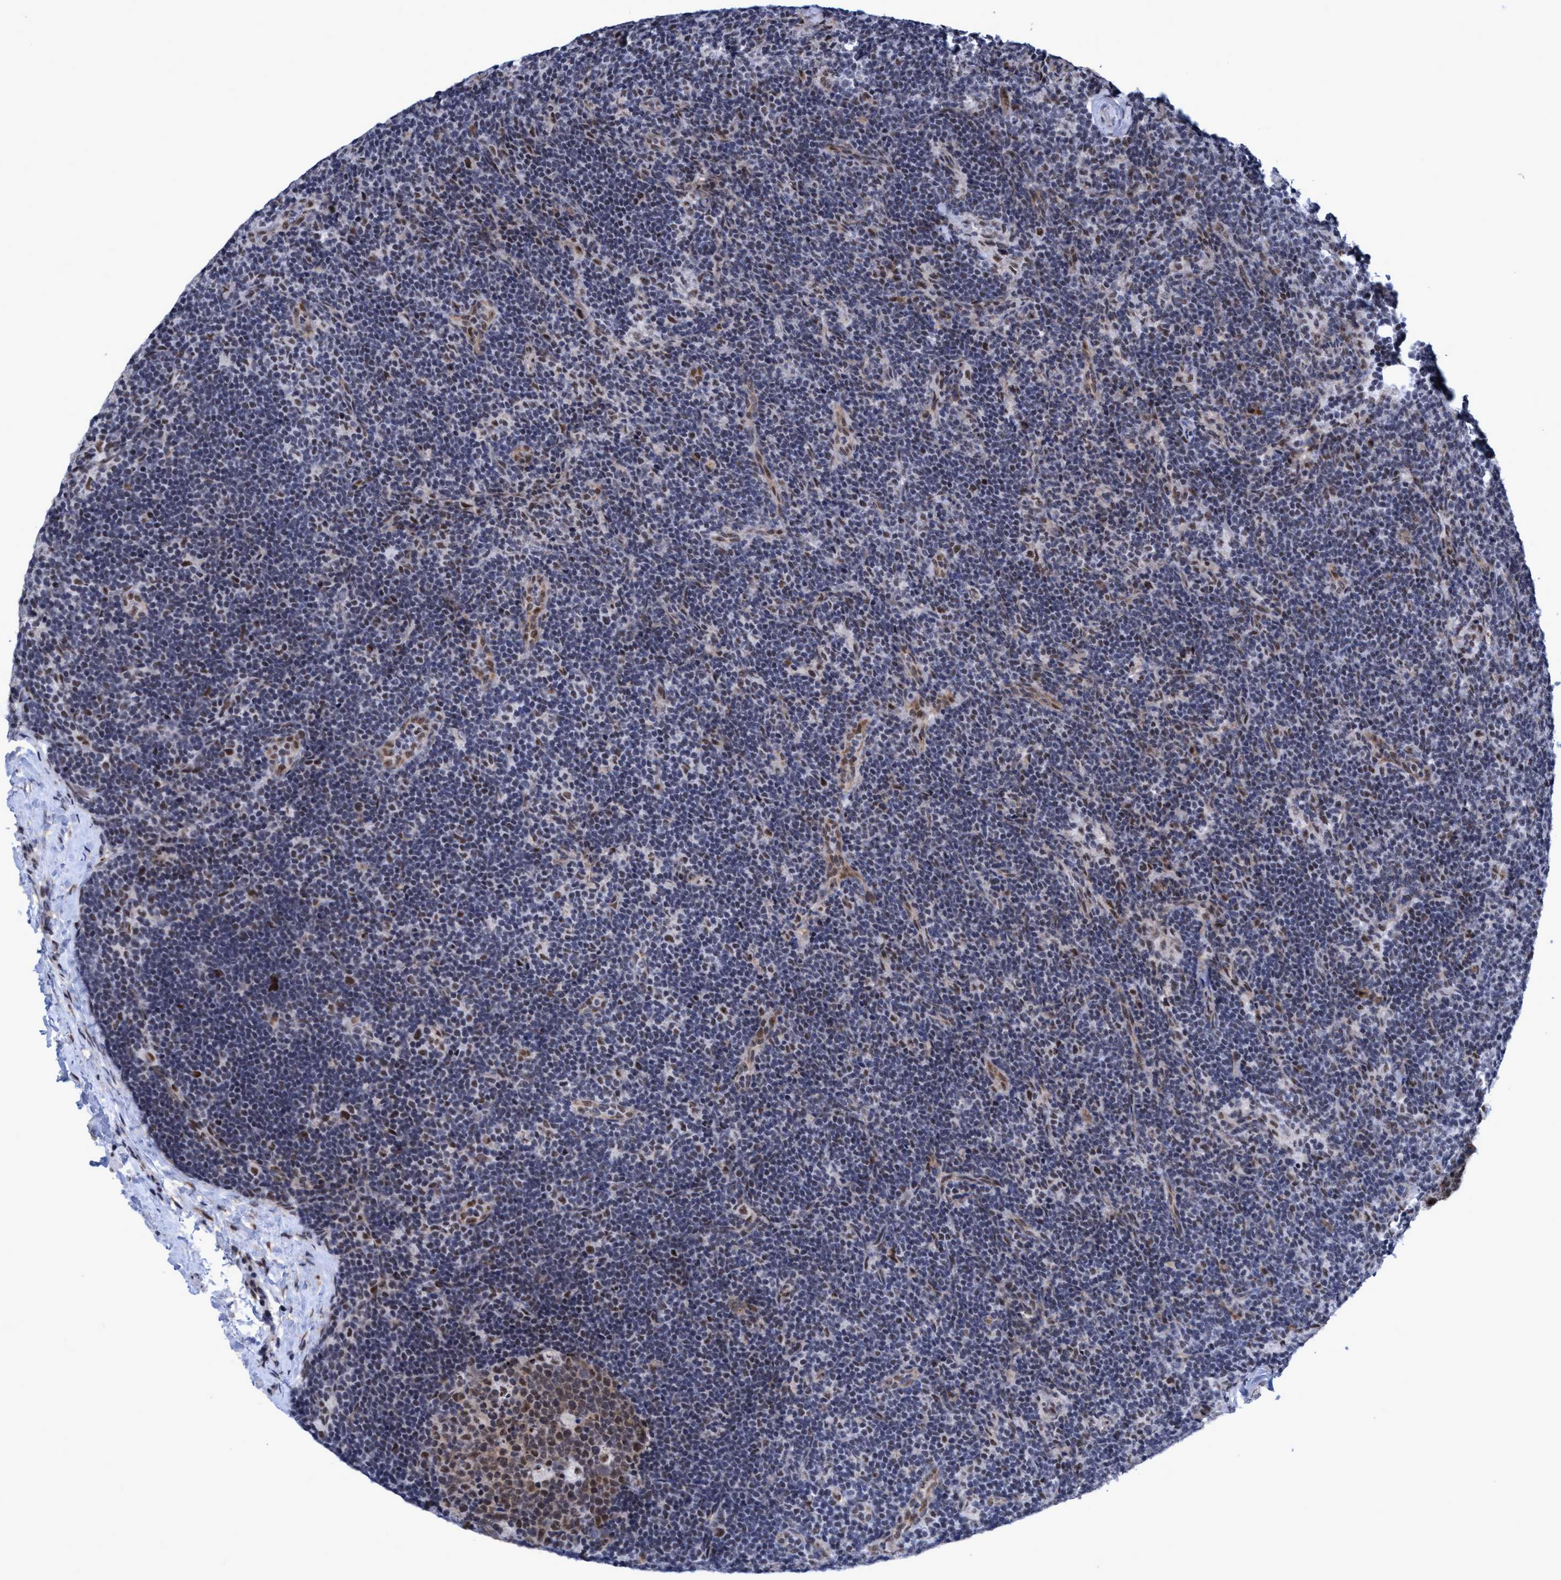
{"staining": {"intensity": "weak", "quantity": ">75%", "location": "nuclear"}, "tissue": "lymph node", "cell_type": "Germinal center cells", "image_type": "normal", "snomed": [{"axis": "morphology", "description": "Normal tissue, NOS"}, {"axis": "topography", "description": "Lymph node"}], "caption": "Weak nuclear expression is present in about >75% of germinal center cells in unremarkable lymph node.", "gene": "GLT6D1", "patient": {"sex": "female", "age": 22}}